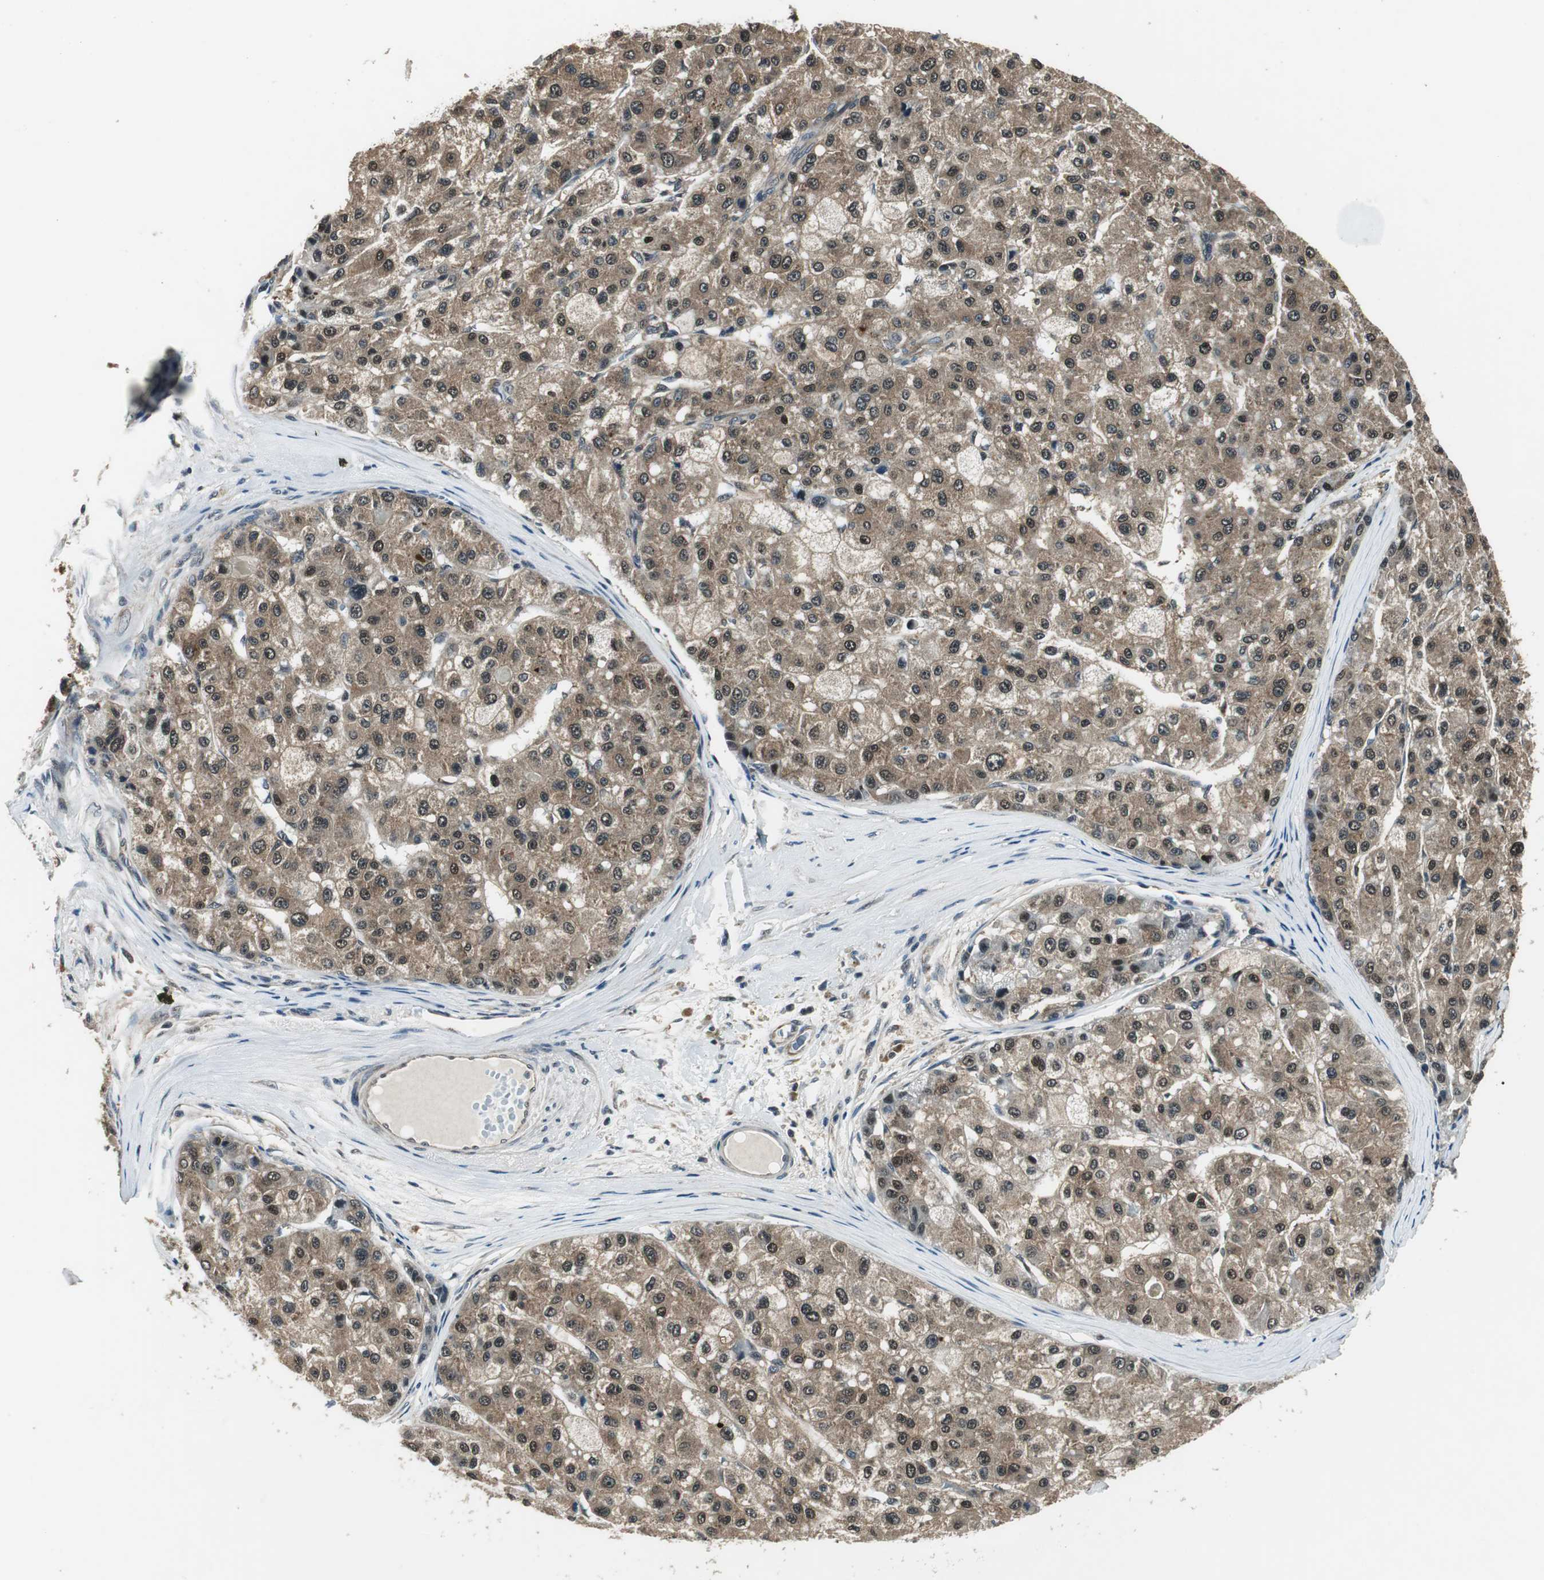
{"staining": {"intensity": "moderate", "quantity": ">75%", "location": "cytoplasmic/membranous,nuclear"}, "tissue": "liver cancer", "cell_type": "Tumor cells", "image_type": "cancer", "snomed": [{"axis": "morphology", "description": "Carcinoma, Hepatocellular, NOS"}, {"axis": "topography", "description": "Liver"}], "caption": "Tumor cells demonstrate medium levels of moderate cytoplasmic/membranous and nuclear positivity in about >75% of cells in human liver cancer.", "gene": "PSMB4", "patient": {"sex": "male", "age": 80}}